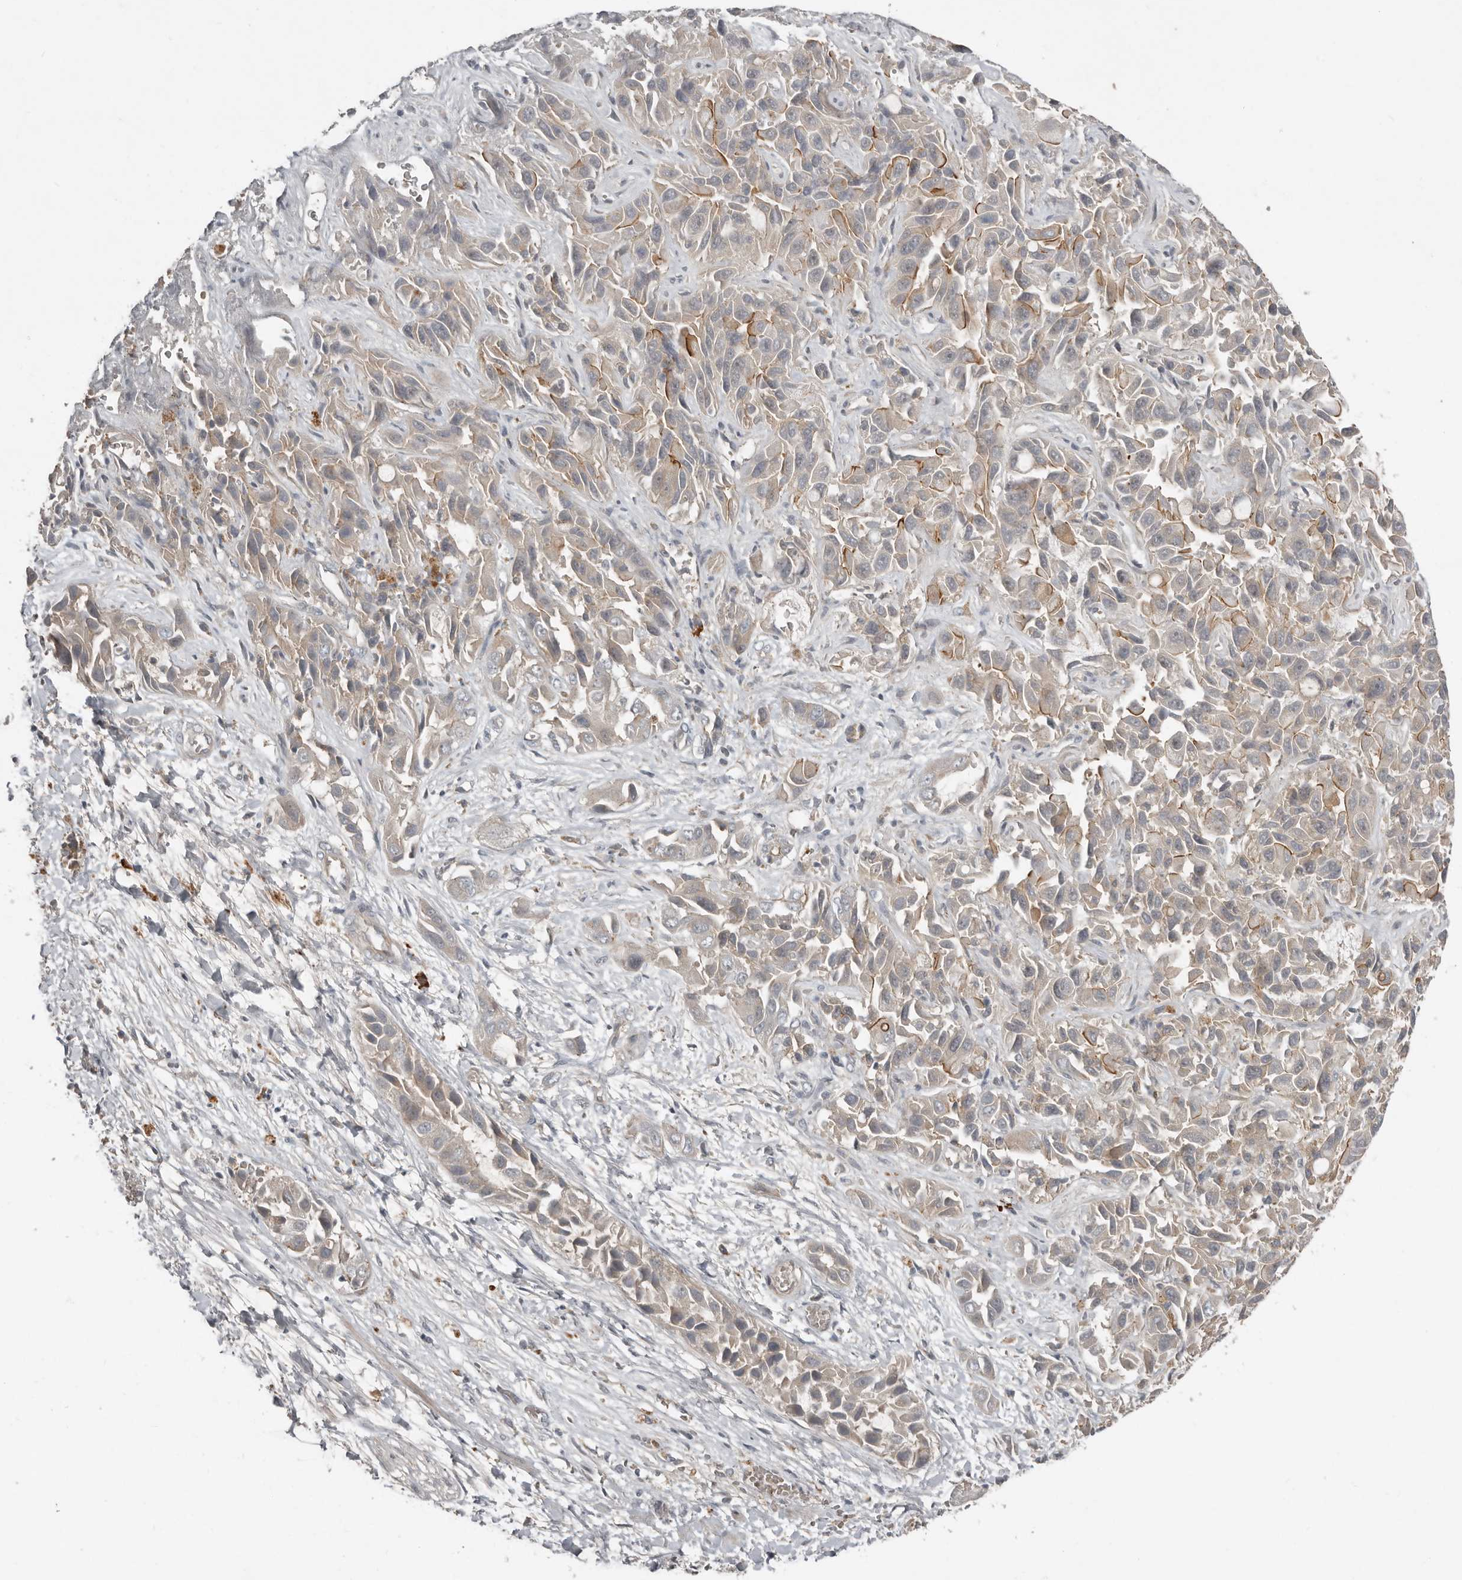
{"staining": {"intensity": "moderate", "quantity": "<25%", "location": "cytoplasmic/membranous"}, "tissue": "liver cancer", "cell_type": "Tumor cells", "image_type": "cancer", "snomed": [{"axis": "morphology", "description": "Cholangiocarcinoma"}, {"axis": "topography", "description": "Liver"}], "caption": "Immunohistochemical staining of human cholangiocarcinoma (liver) exhibits moderate cytoplasmic/membranous protein expression in approximately <25% of tumor cells. (DAB IHC, brown staining for protein, blue staining for nuclei).", "gene": "TEAD3", "patient": {"sex": "female", "age": 52}}